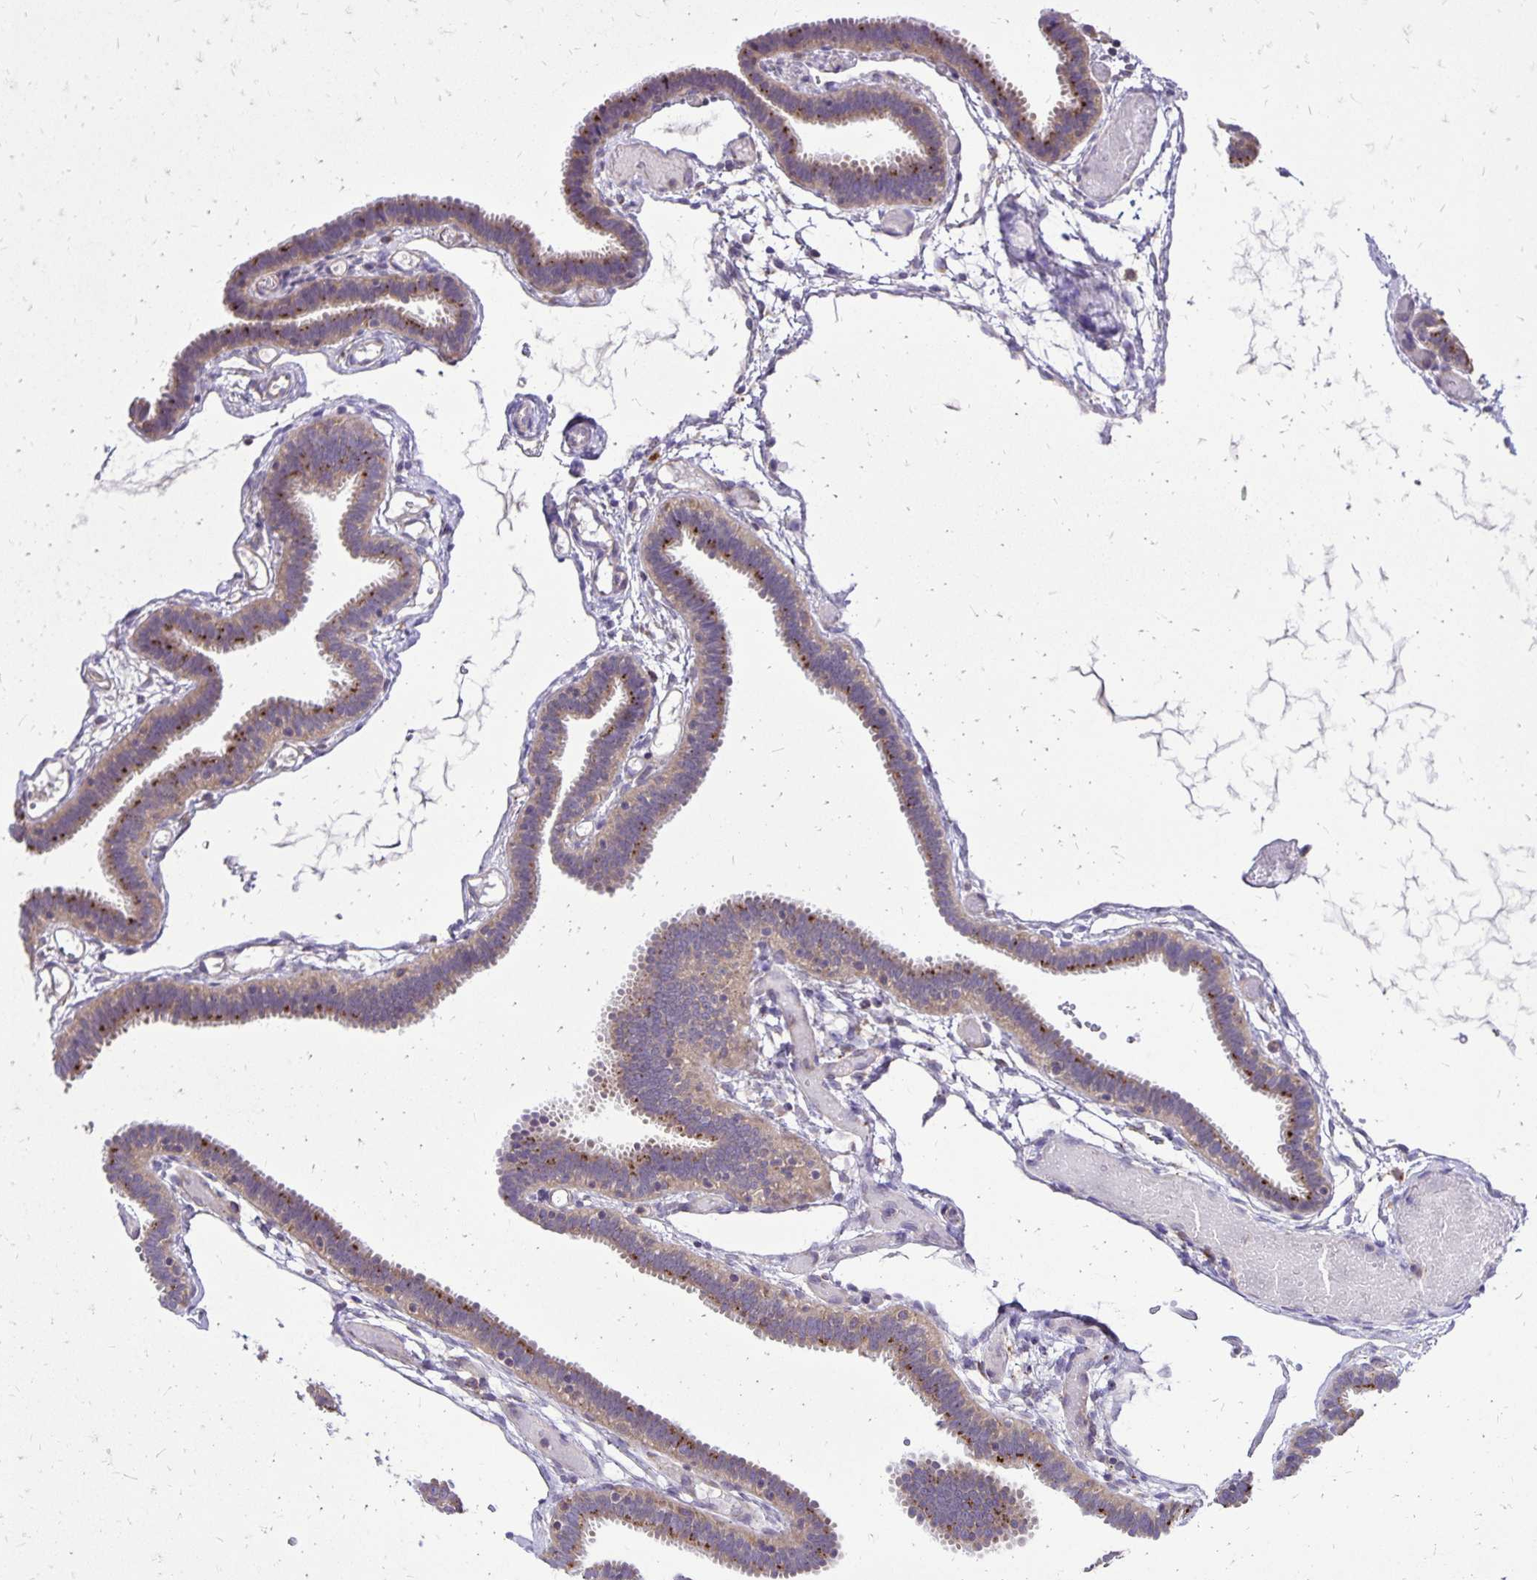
{"staining": {"intensity": "weak", "quantity": "<25%", "location": "cytoplasmic/membranous"}, "tissue": "fallopian tube", "cell_type": "Glandular cells", "image_type": "normal", "snomed": [{"axis": "morphology", "description": "Normal tissue, NOS"}, {"axis": "topography", "description": "Fallopian tube"}], "caption": "This is an immunohistochemistry (IHC) histopathology image of normal fallopian tube. There is no positivity in glandular cells.", "gene": "EIF5A", "patient": {"sex": "female", "age": 37}}